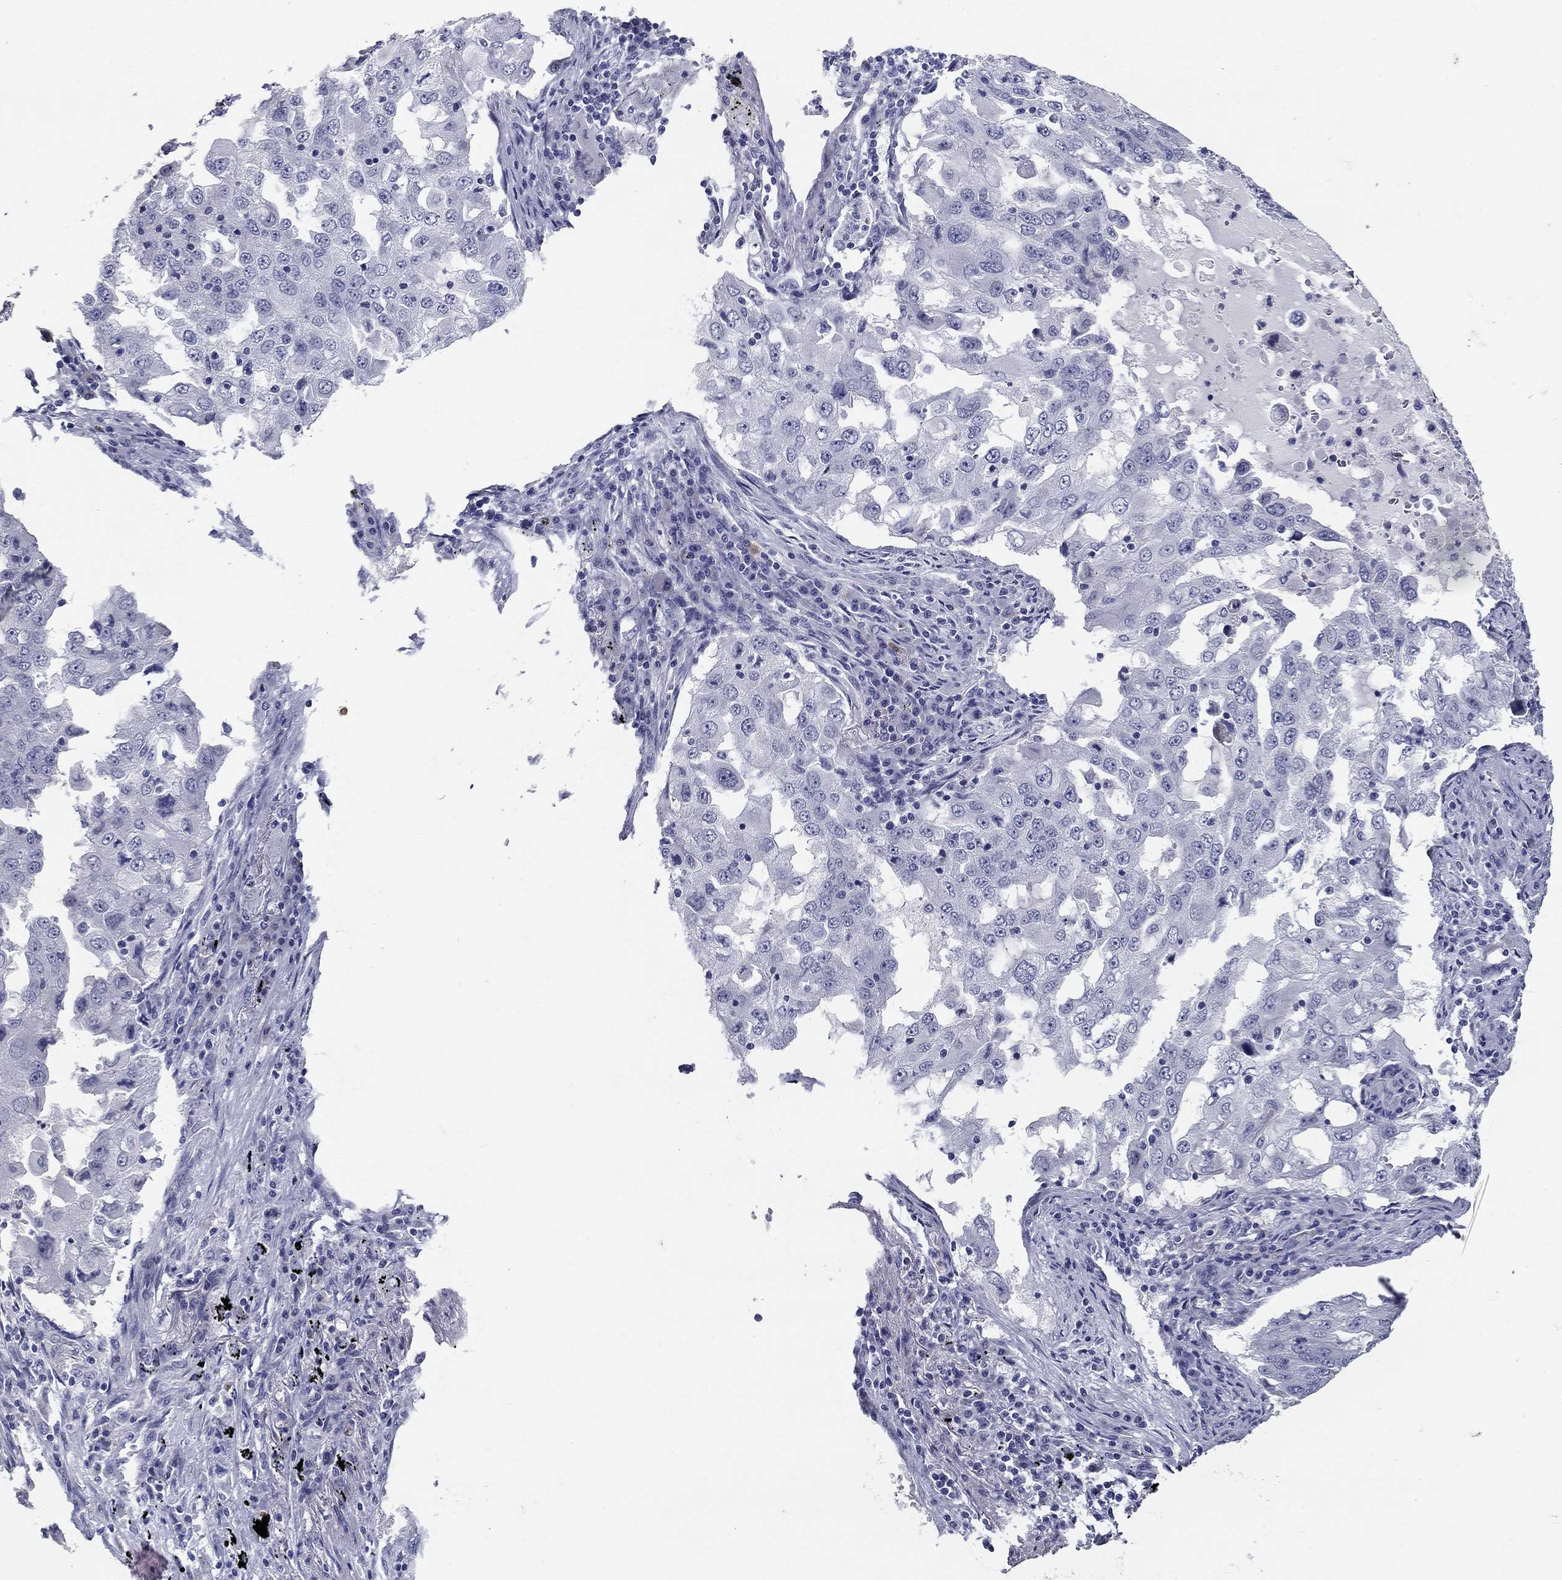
{"staining": {"intensity": "negative", "quantity": "none", "location": "none"}, "tissue": "lung cancer", "cell_type": "Tumor cells", "image_type": "cancer", "snomed": [{"axis": "morphology", "description": "Adenocarcinoma, NOS"}, {"axis": "topography", "description": "Lung"}], "caption": "A high-resolution micrograph shows IHC staining of lung cancer (adenocarcinoma), which shows no significant expression in tumor cells. (DAB (3,3'-diaminobenzidine) immunohistochemistry (IHC), high magnification).", "gene": "POMC", "patient": {"sex": "female", "age": 61}}